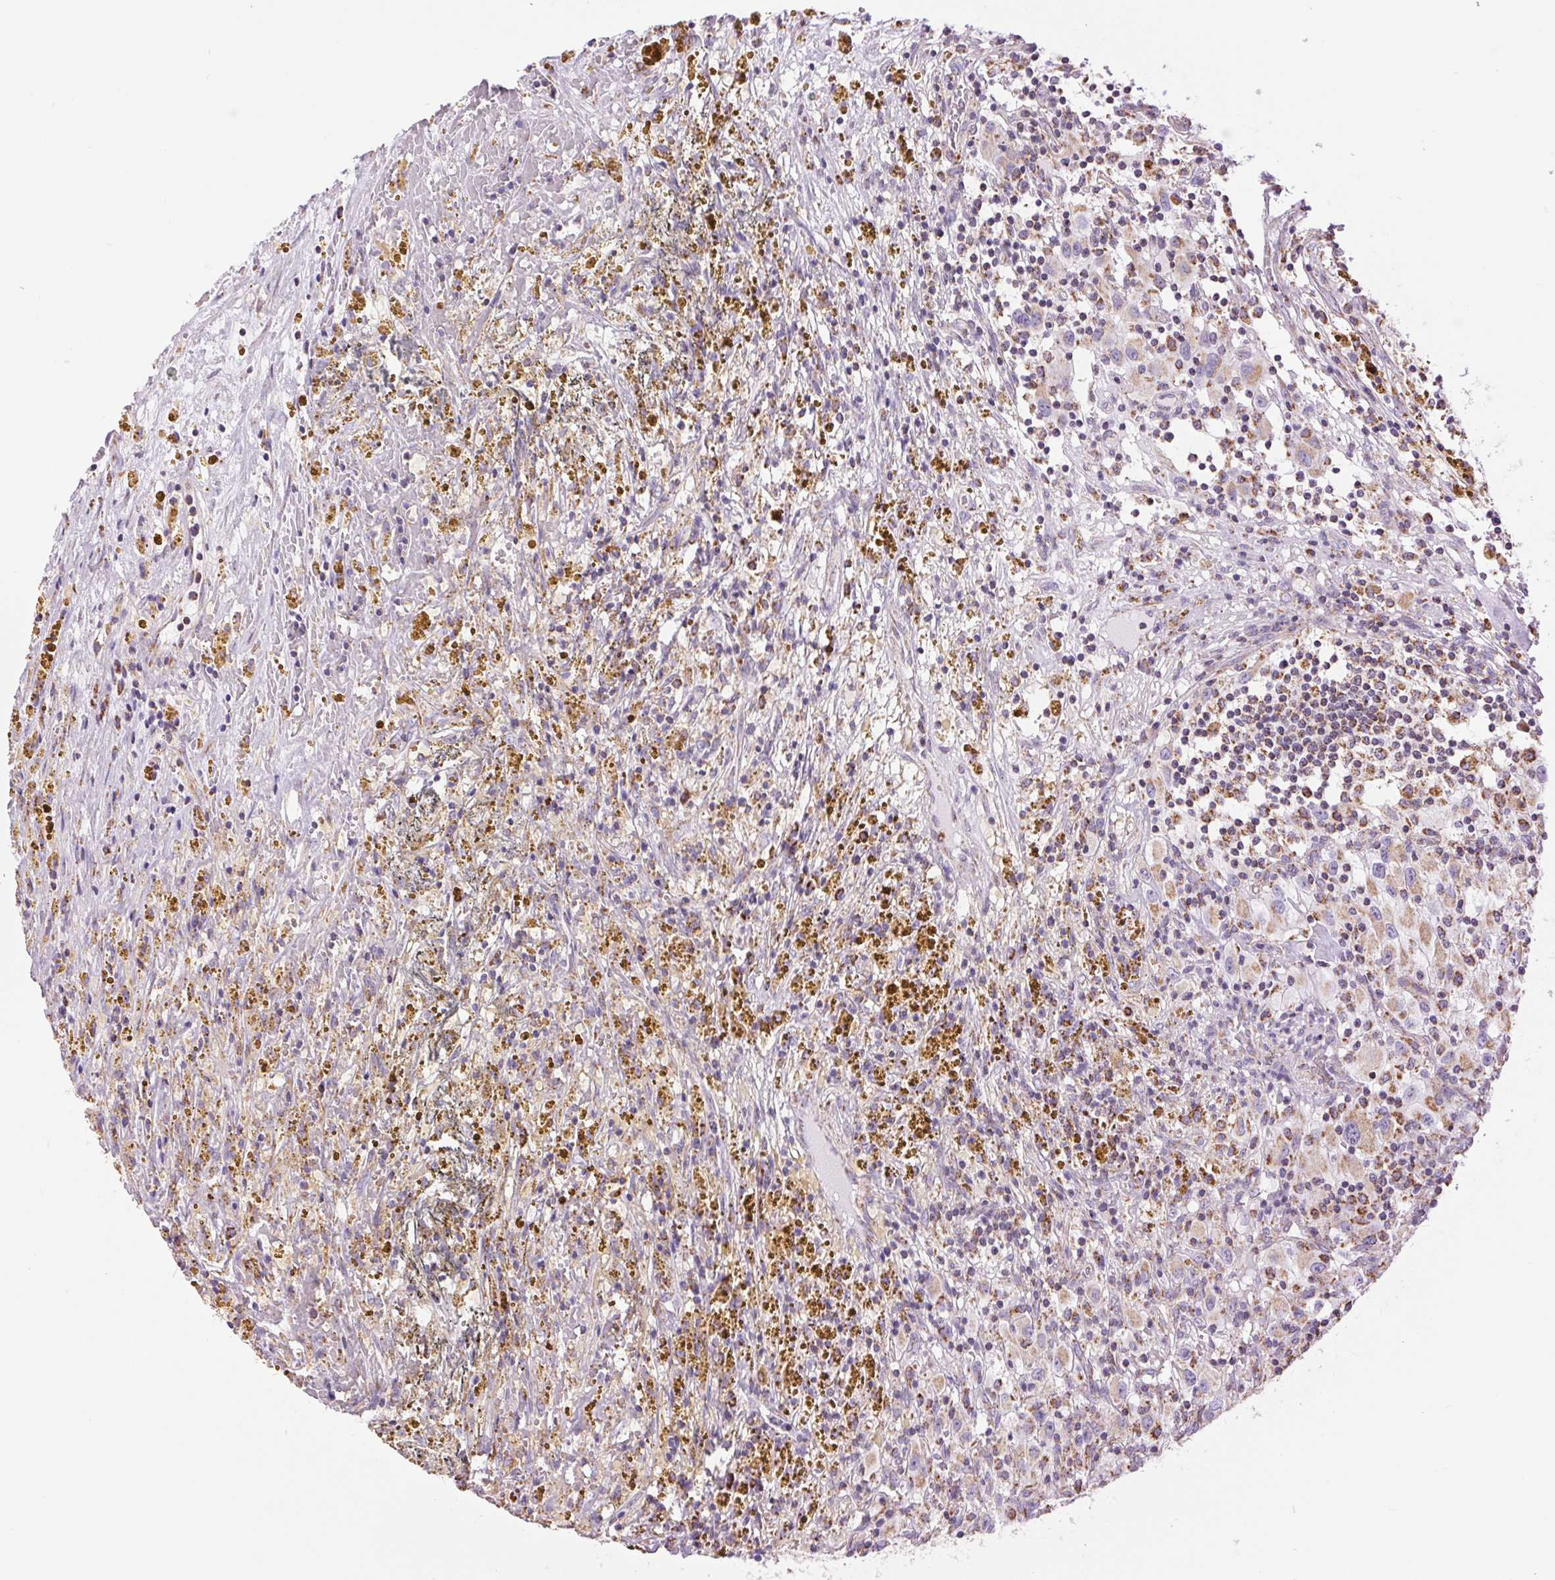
{"staining": {"intensity": "strong", "quantity": "25%-75%", "location": "cytoplasmic/membranous"}, "tissue": "renal cancer", "cell_type": "Tumor cells", "image_type": "cancer", "snomed": [{"axis": "morphology", "description": "Adenocarcinoma, NOS"}, {"axis": "topography", "description": "Kidney"}], "caption": "Immunohistochemical staining of human renal adenocarcinoma displays high levels of strong cytoplasmic/membranous protein positivity in about 25%-75% of tumor cells. The protein is shown in brown color, while the nuclei are stained blue.", "gene": "ATP5PB", "patient": {"sex": "female", "age": 67}}